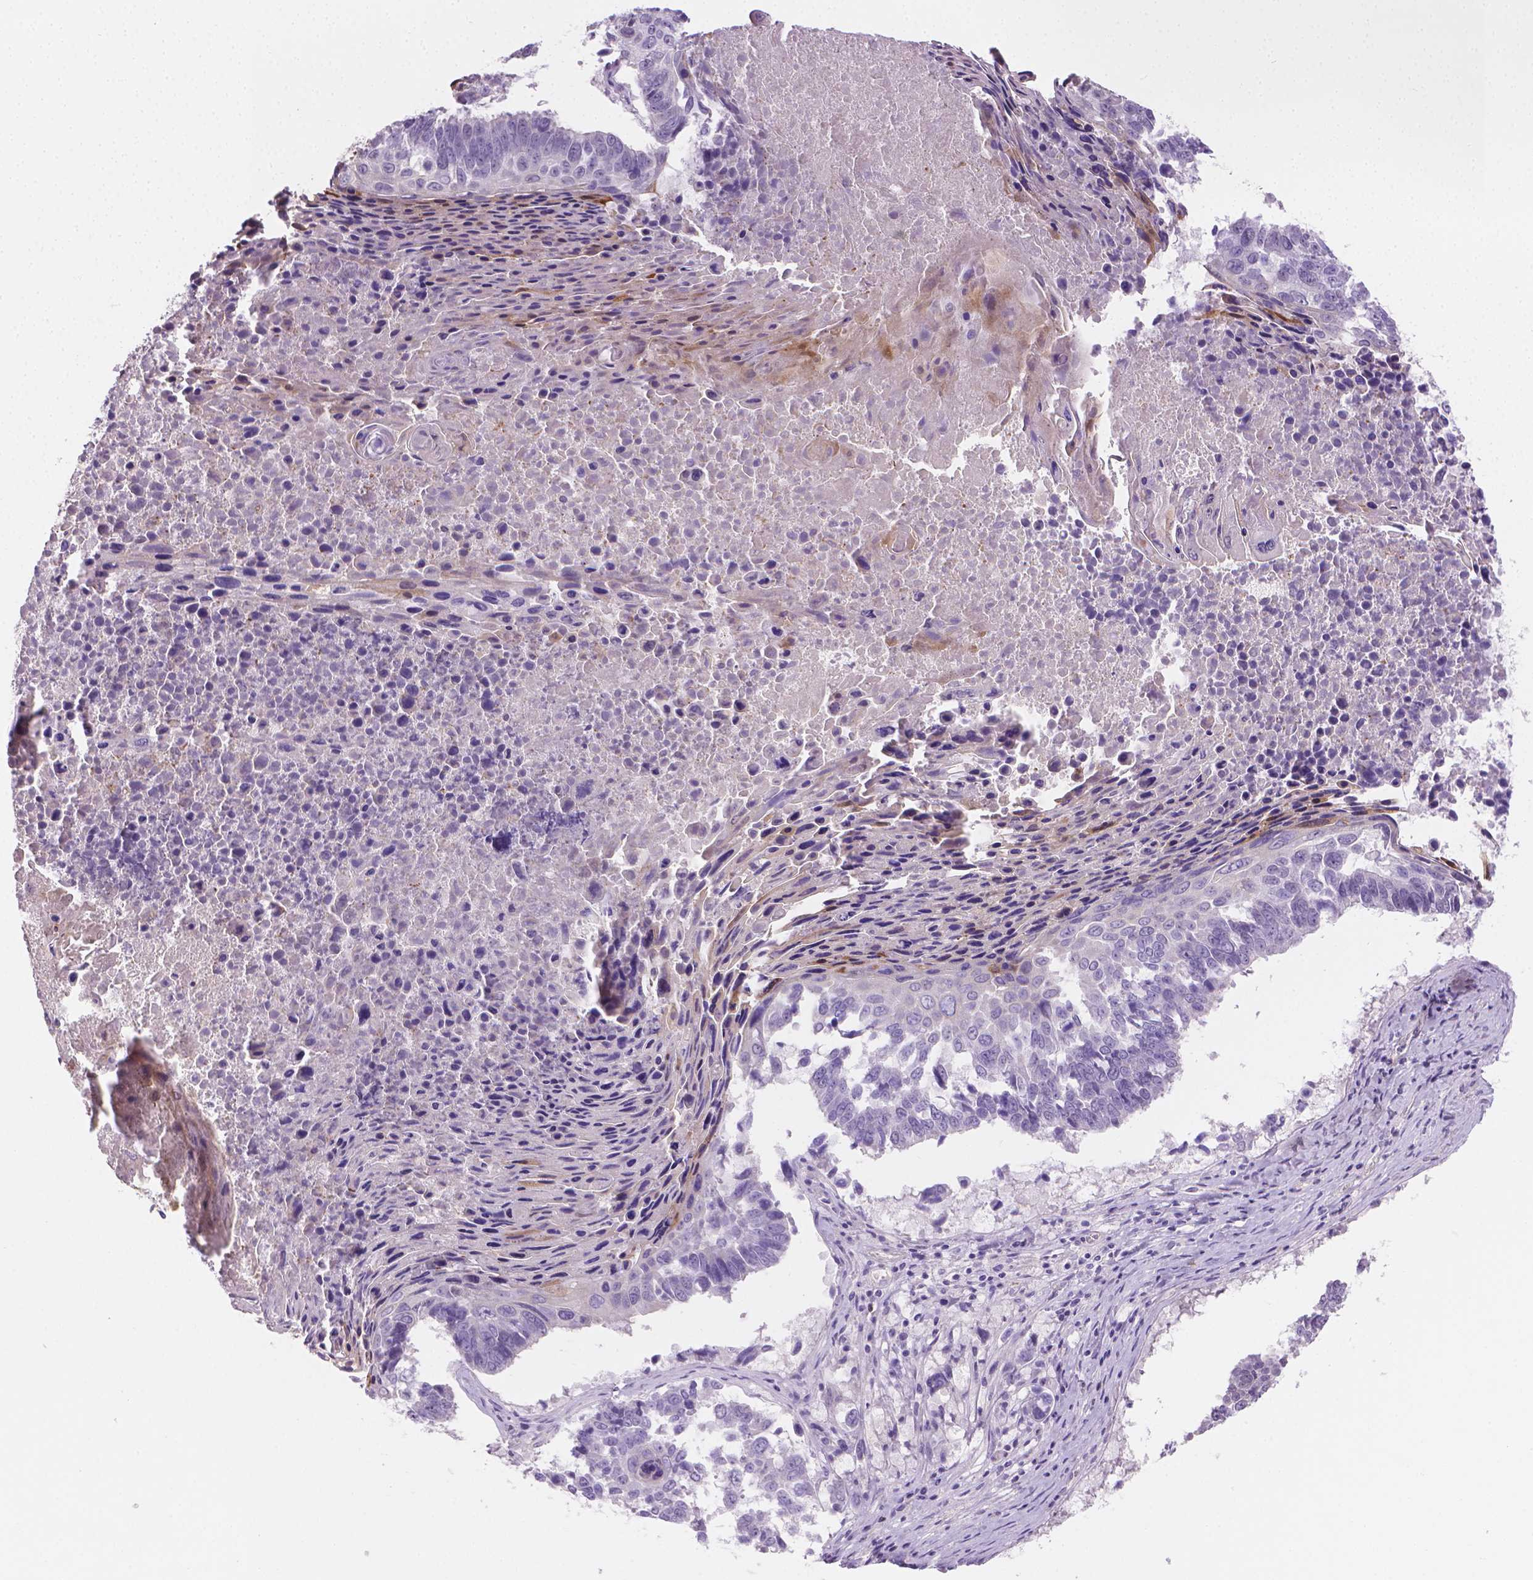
{"staining": {"intensity": "negative", "quantity": "none", "location": "none"}, "tissue": "lung cancer", "cell_type": "Tumor cells", "image_type": "cancer", "snomed": [{"axis": "morphology", "description": "Squamous cell carcinoma, NOS"}, {"axis": "topography", "description": "Lung"}], "caption": "The image displays no significant staining in tumor cells of squamous cell carcinoma (lung).", "gene": "GSDMA", "patient": {"sex": "male", "age": 73}}